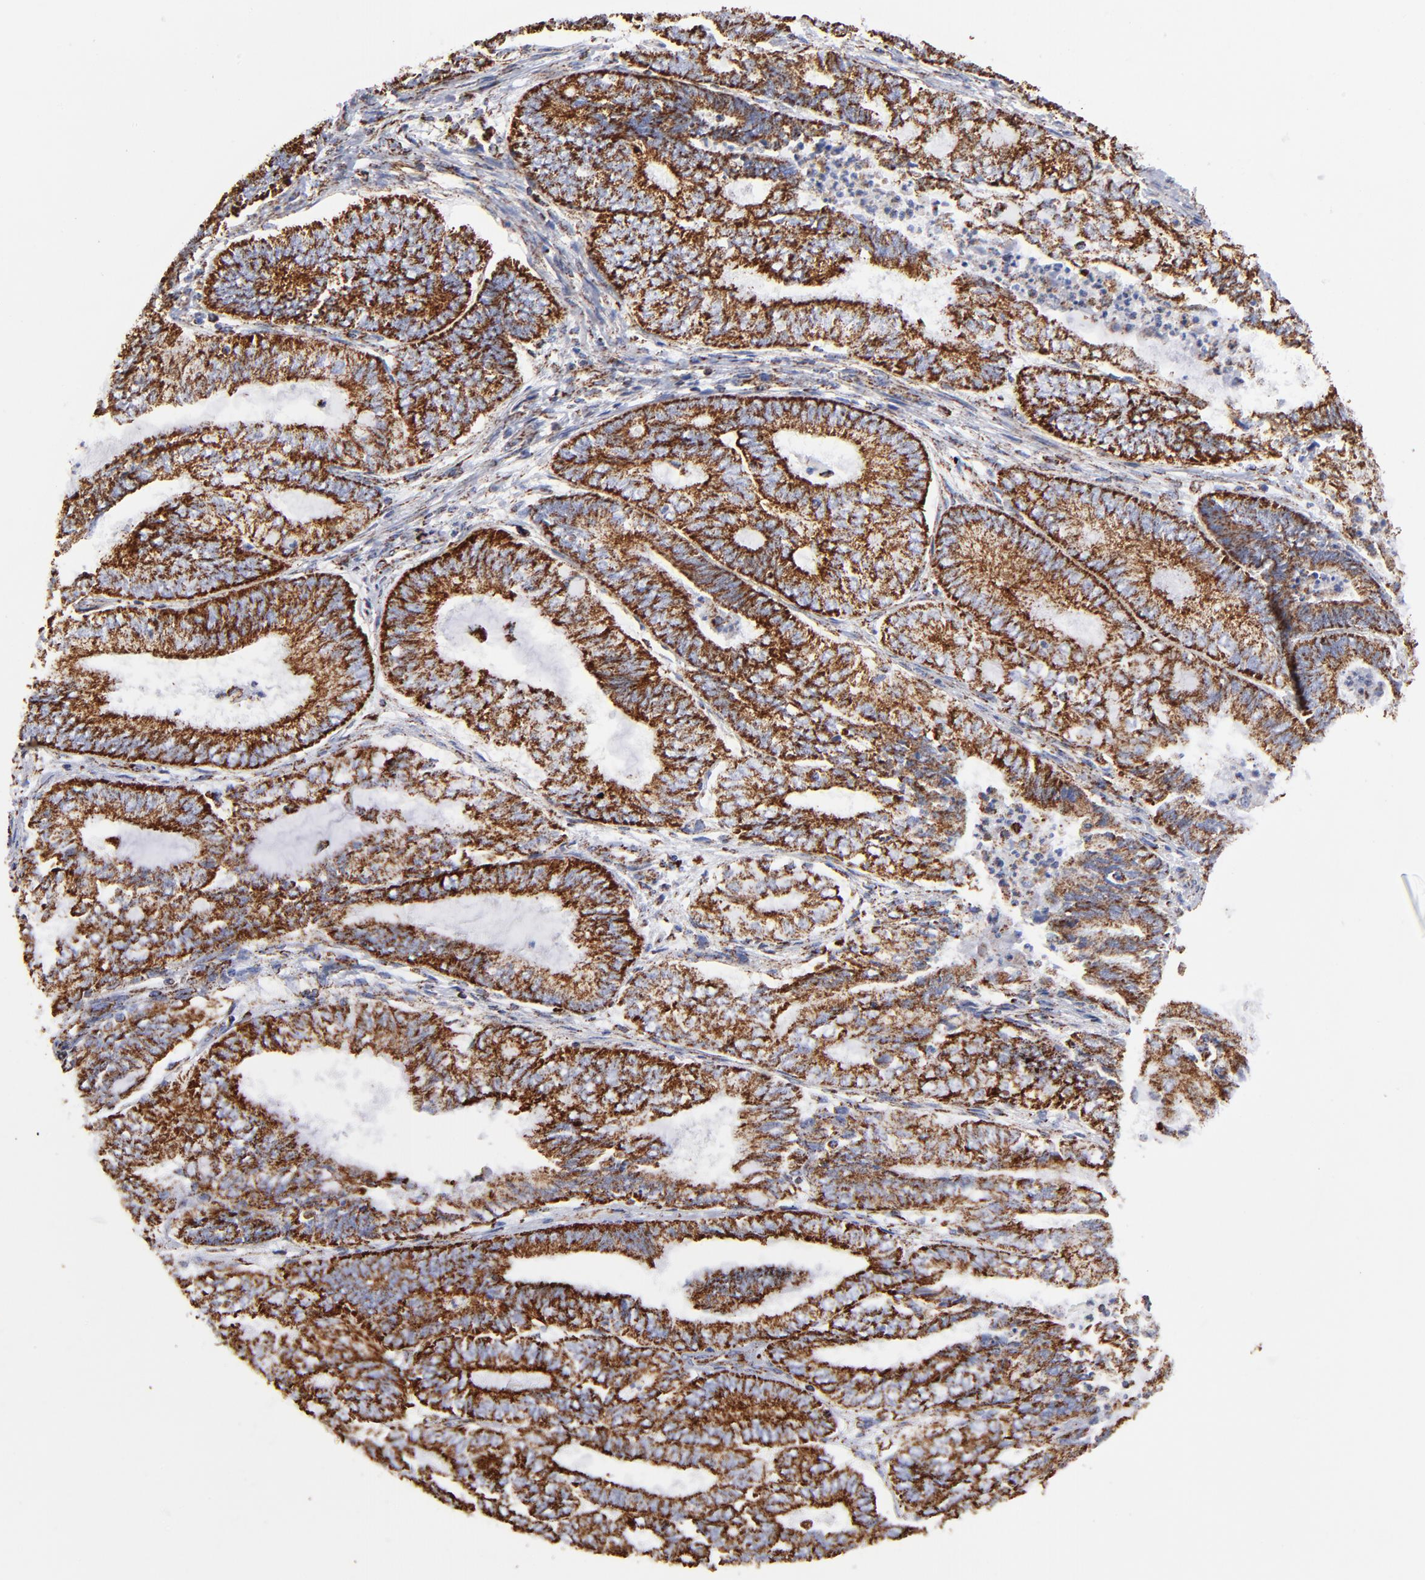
{"staining": {"intensity": "strong", "quantity": ">75%", "location": "cytoplasmic/membranous"}, "tissue": "endometrial cancer", "cell_type": "Tumor cells", "image_type": "cancer", "snomed": [{"axis": "morphology", "description": "Adenocarcinoma, NOS"}, {"axis": "topography", "description": "Endometrium"}], "caption": "Human endometrial cancer stained with a protein marker shows strong staining in tumor cells.", "gene": "PHB1", "patient": {"sex": "female", "age": 59}}